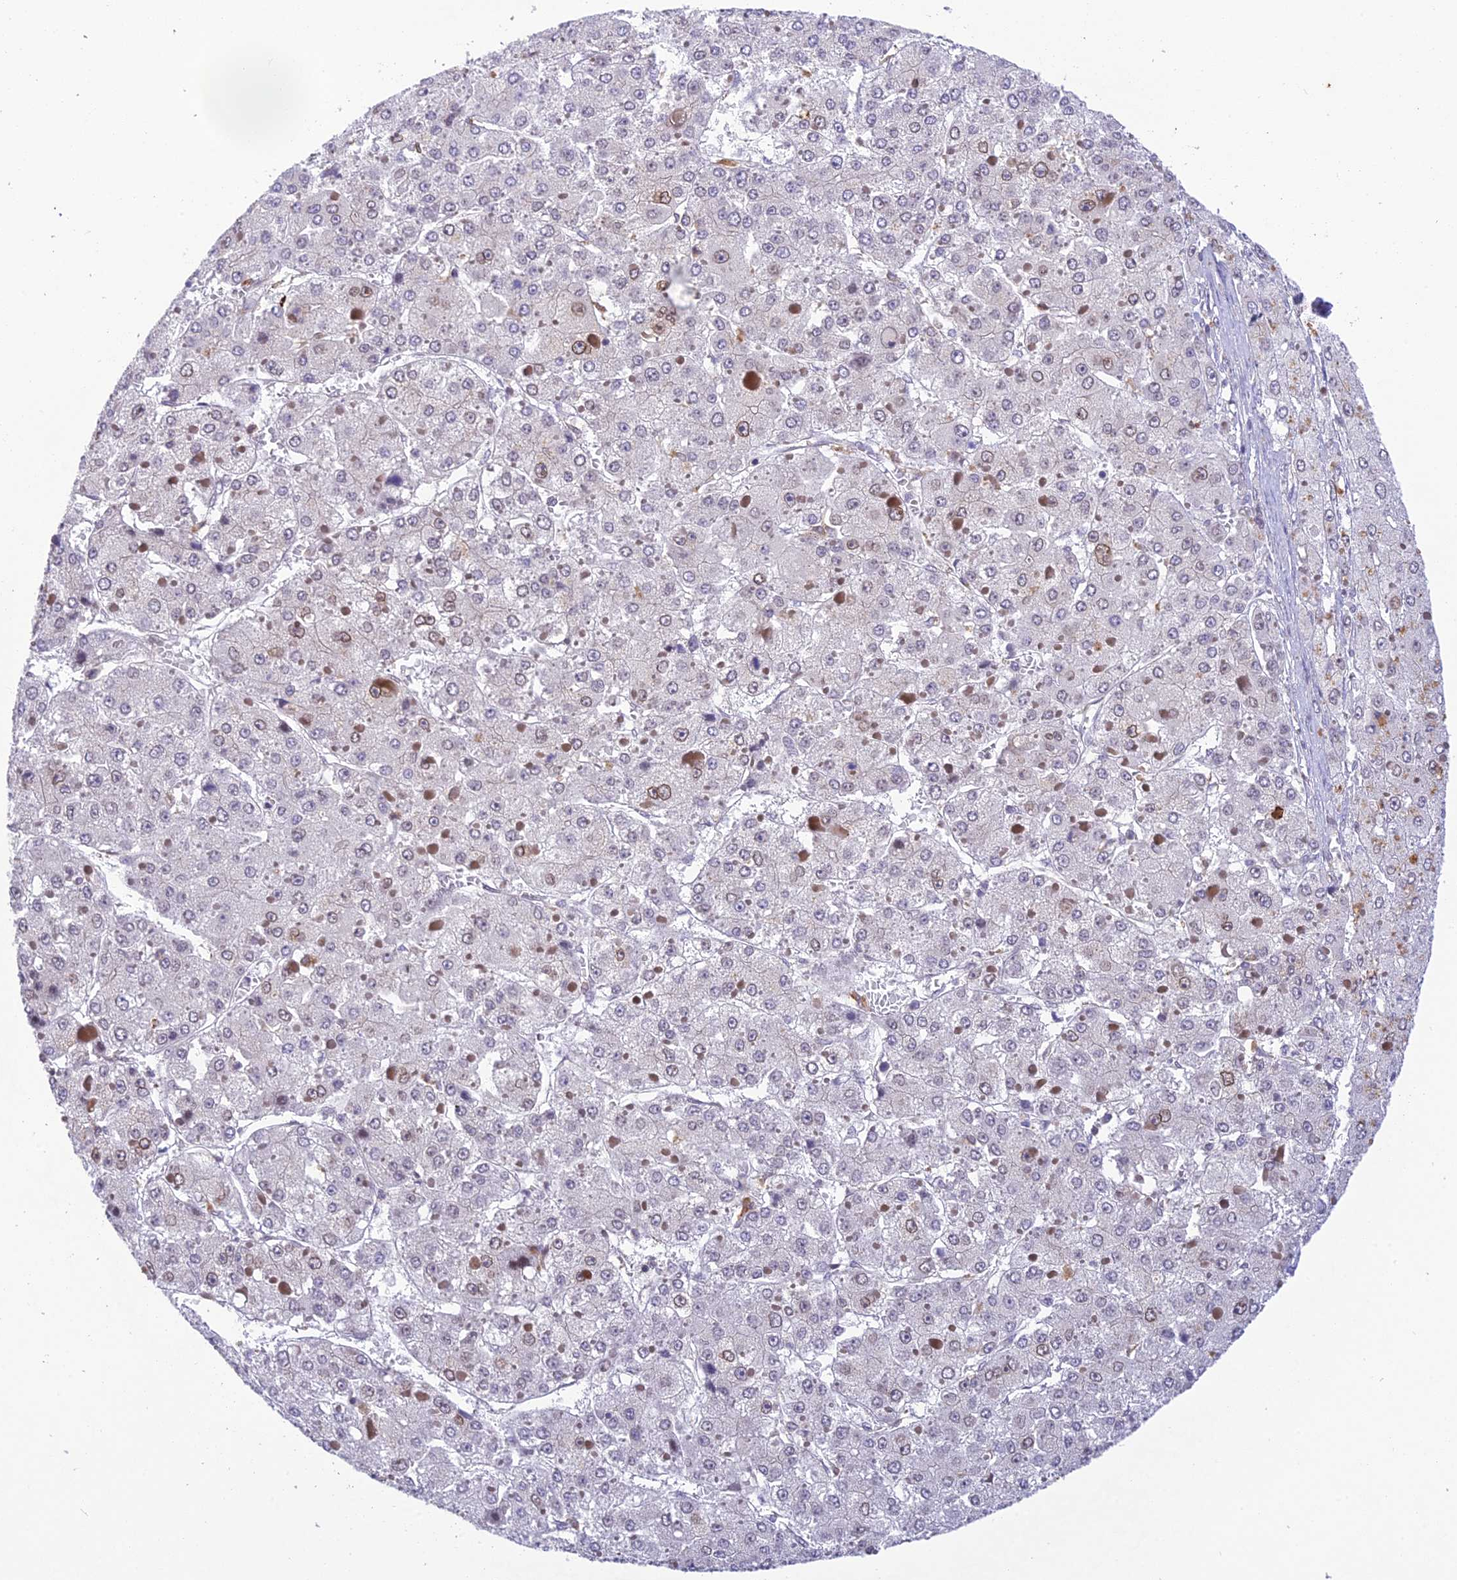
{"staining": {"intensity": "weak", "quantity": "<25%", "location": "nuclear"}, "tissue": "liver cancer", "cell_type": "Tumor cells", "image_type": "cancer", "snomed": [{"axis": "morphology", "description": "Carcinoma, Hepatocellular, NOS"}, {"axis": "topography", "description": "Liver"}], "caption": "Immunohistochemistry (IHC) of human hepatocellular carcinoma (liver) displays no expression in tumor cells.", "gene": "BMT2", "patient": {"sex": "female", "age": 73}}